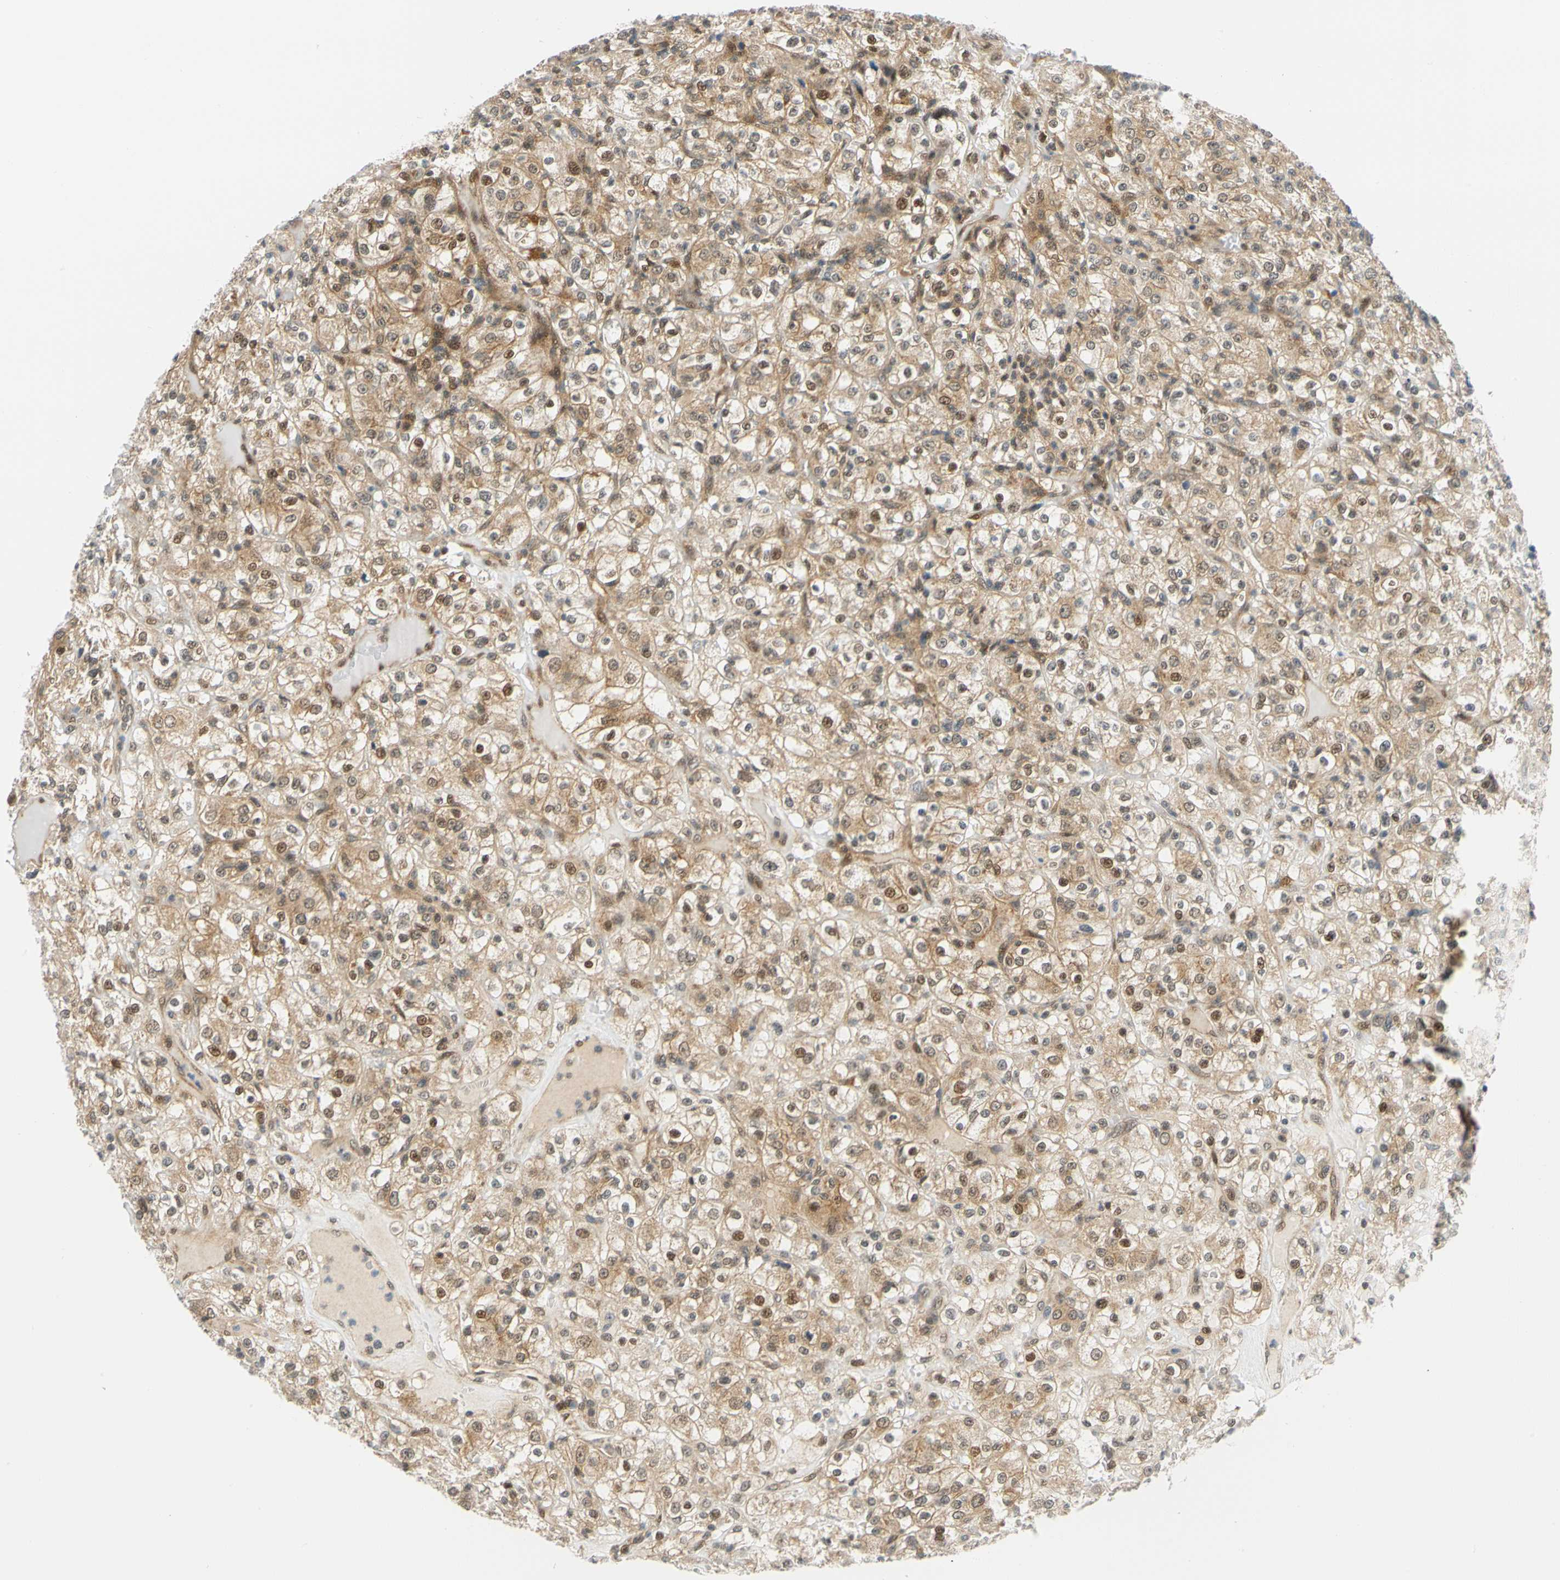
{"staining": {"intensity": "moderate", "quantity": ">75%", "location": "cytoplasmic/membranous,nuclear"}, "tissue": "renal cancer", "cell_type": "Tumor cells", "image_type": "cancer", "snomed": [{"axis": "morphology", "description": "Normal tissue, NOS"}, {"axis": "morphology", "description": "Adenocarcinoma, NOS"}, {"axis": "topography", "description": "Kidney"}], "caption": "Protein staining by immunohistochemistry (IHC) shows moderate cytoplasmic/membranous and nuclear positivity in about >75% of tumor cells in renal cancer.", "gene": "MAPK9", "patient": {"sex": "female", "age": 72}}